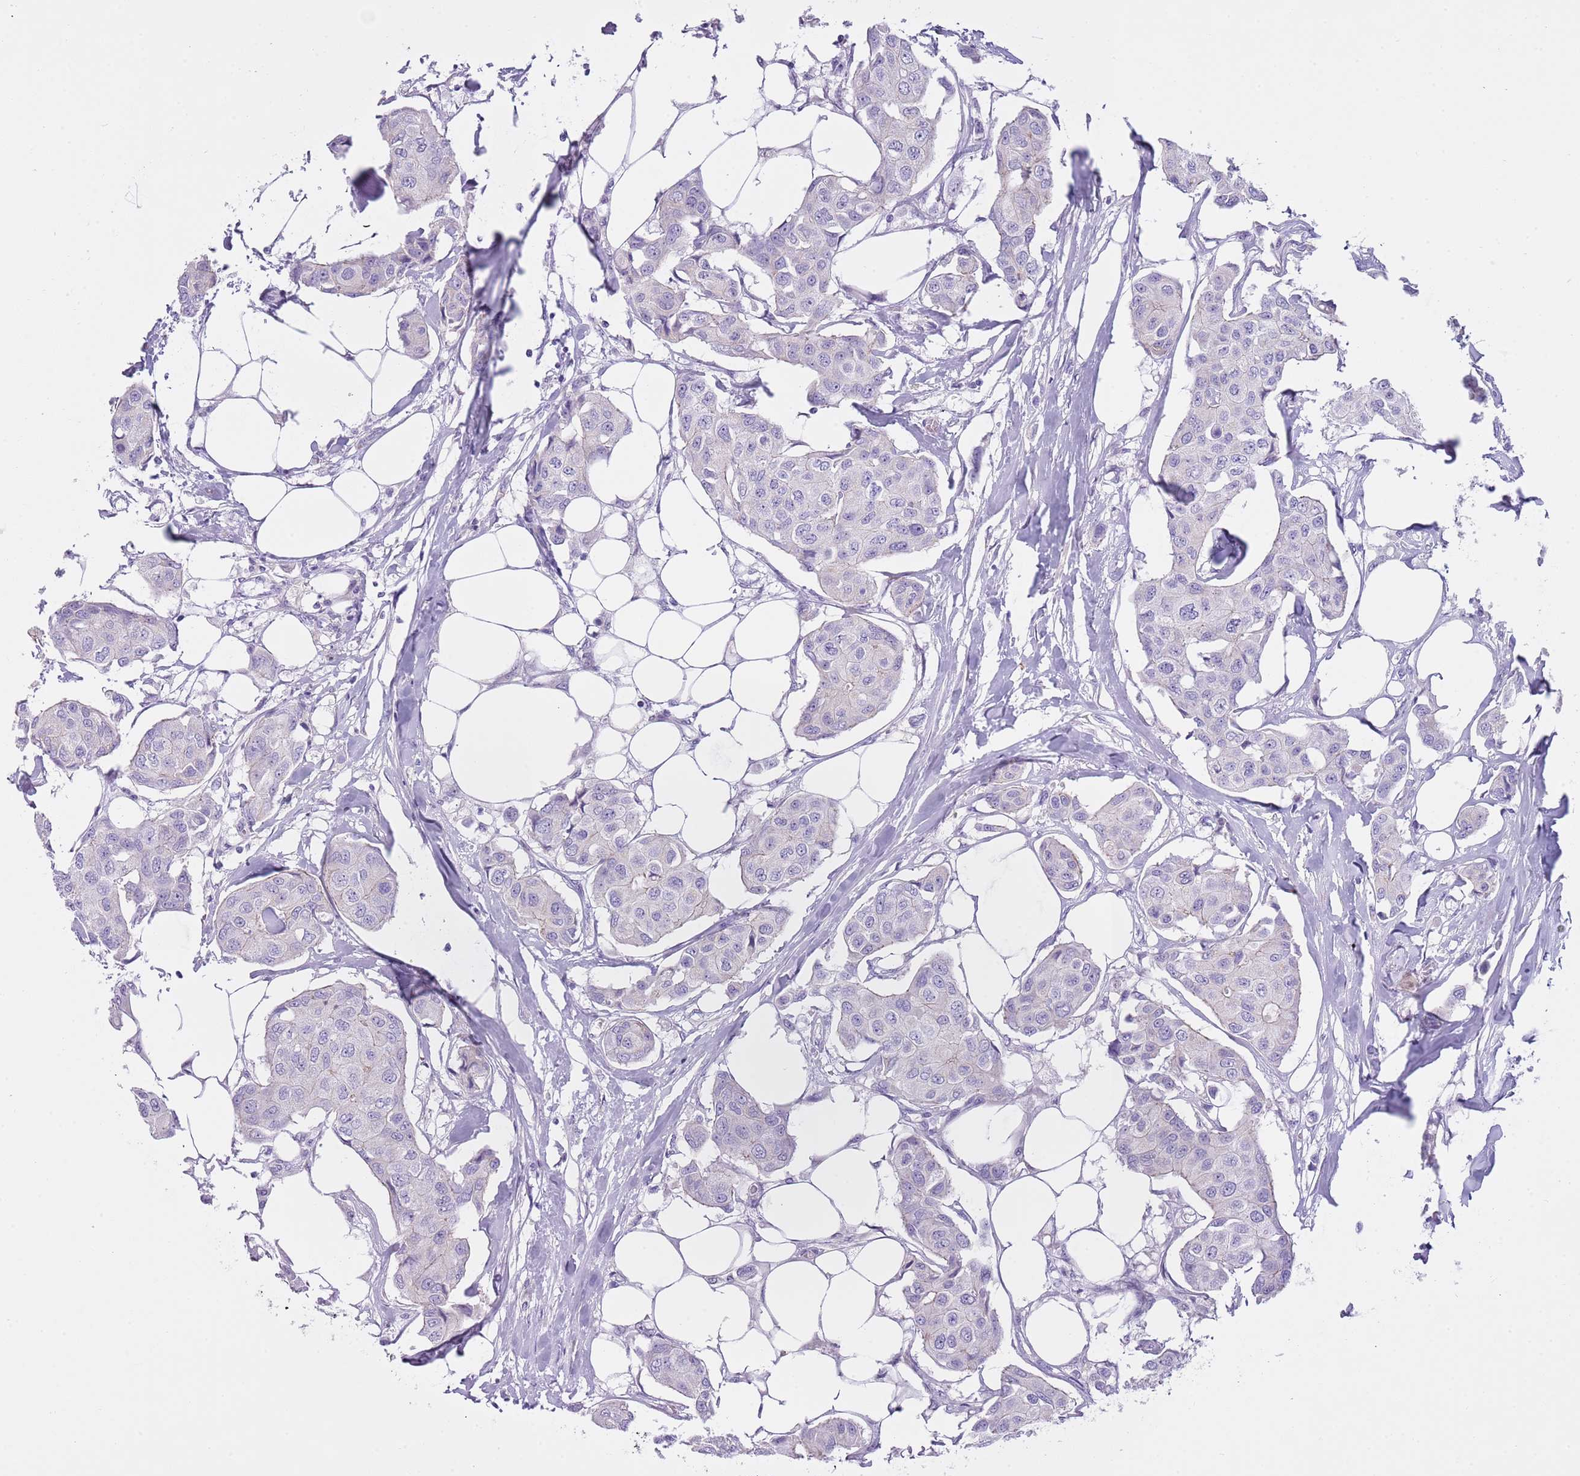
{"staining": {"intensity": "negative", "quantity": "none", "location": "none"}, "tissue": "breast cancer", "cell_type": "Tumor cells", "image_type": "cancer", "snomed": [{"axis": "morphology", "description": "Duct carcinoma"}, {"axis": "topography", "description": "Breast"}, {"axis": "topography", "description": "Lymph node"}], "caption": "A micrograph of breast cancer stained for a protein reveals no brown staining in tumor cells.", "gene": "NBPF6", "patient": {"sex": "female", "age": 80}}